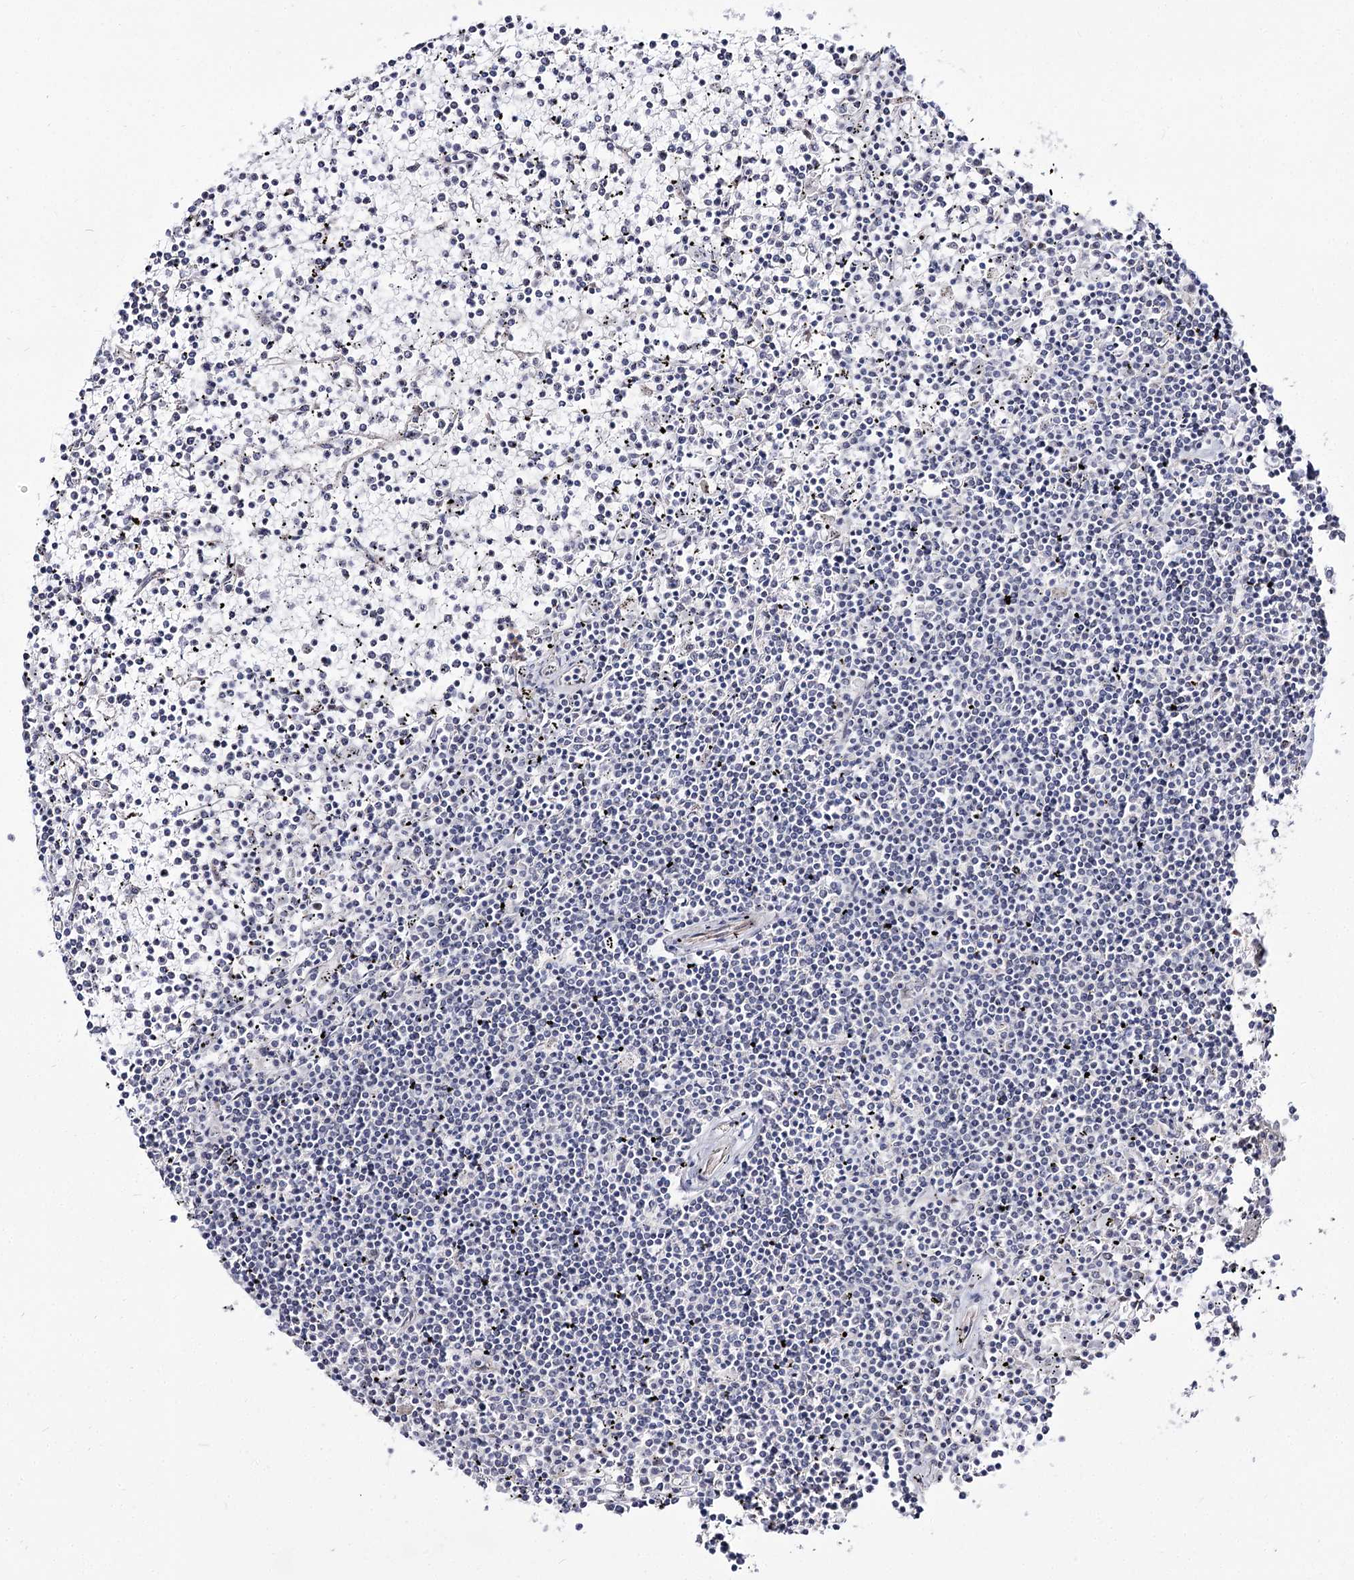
{"staining": {"intensity": "negative", "quantity": "none", "location": "none"}, "tissue": "lymphoma", "cell_type": "Tumor cells", "image_type": "cancer", "snomed": [{"axis": "morphology", "description": "Malignant lymphoma, non-Hodgkin's type, Low grade"}, {"axis": "topography", "description": "Spleen"}], "caption": "A photomicrograph of human lymphoma is negative for staining in tumor cells. Nuclei are stained in blue.", "gene": "RRP9", "patient": {"sex": "female", "age": 19}}